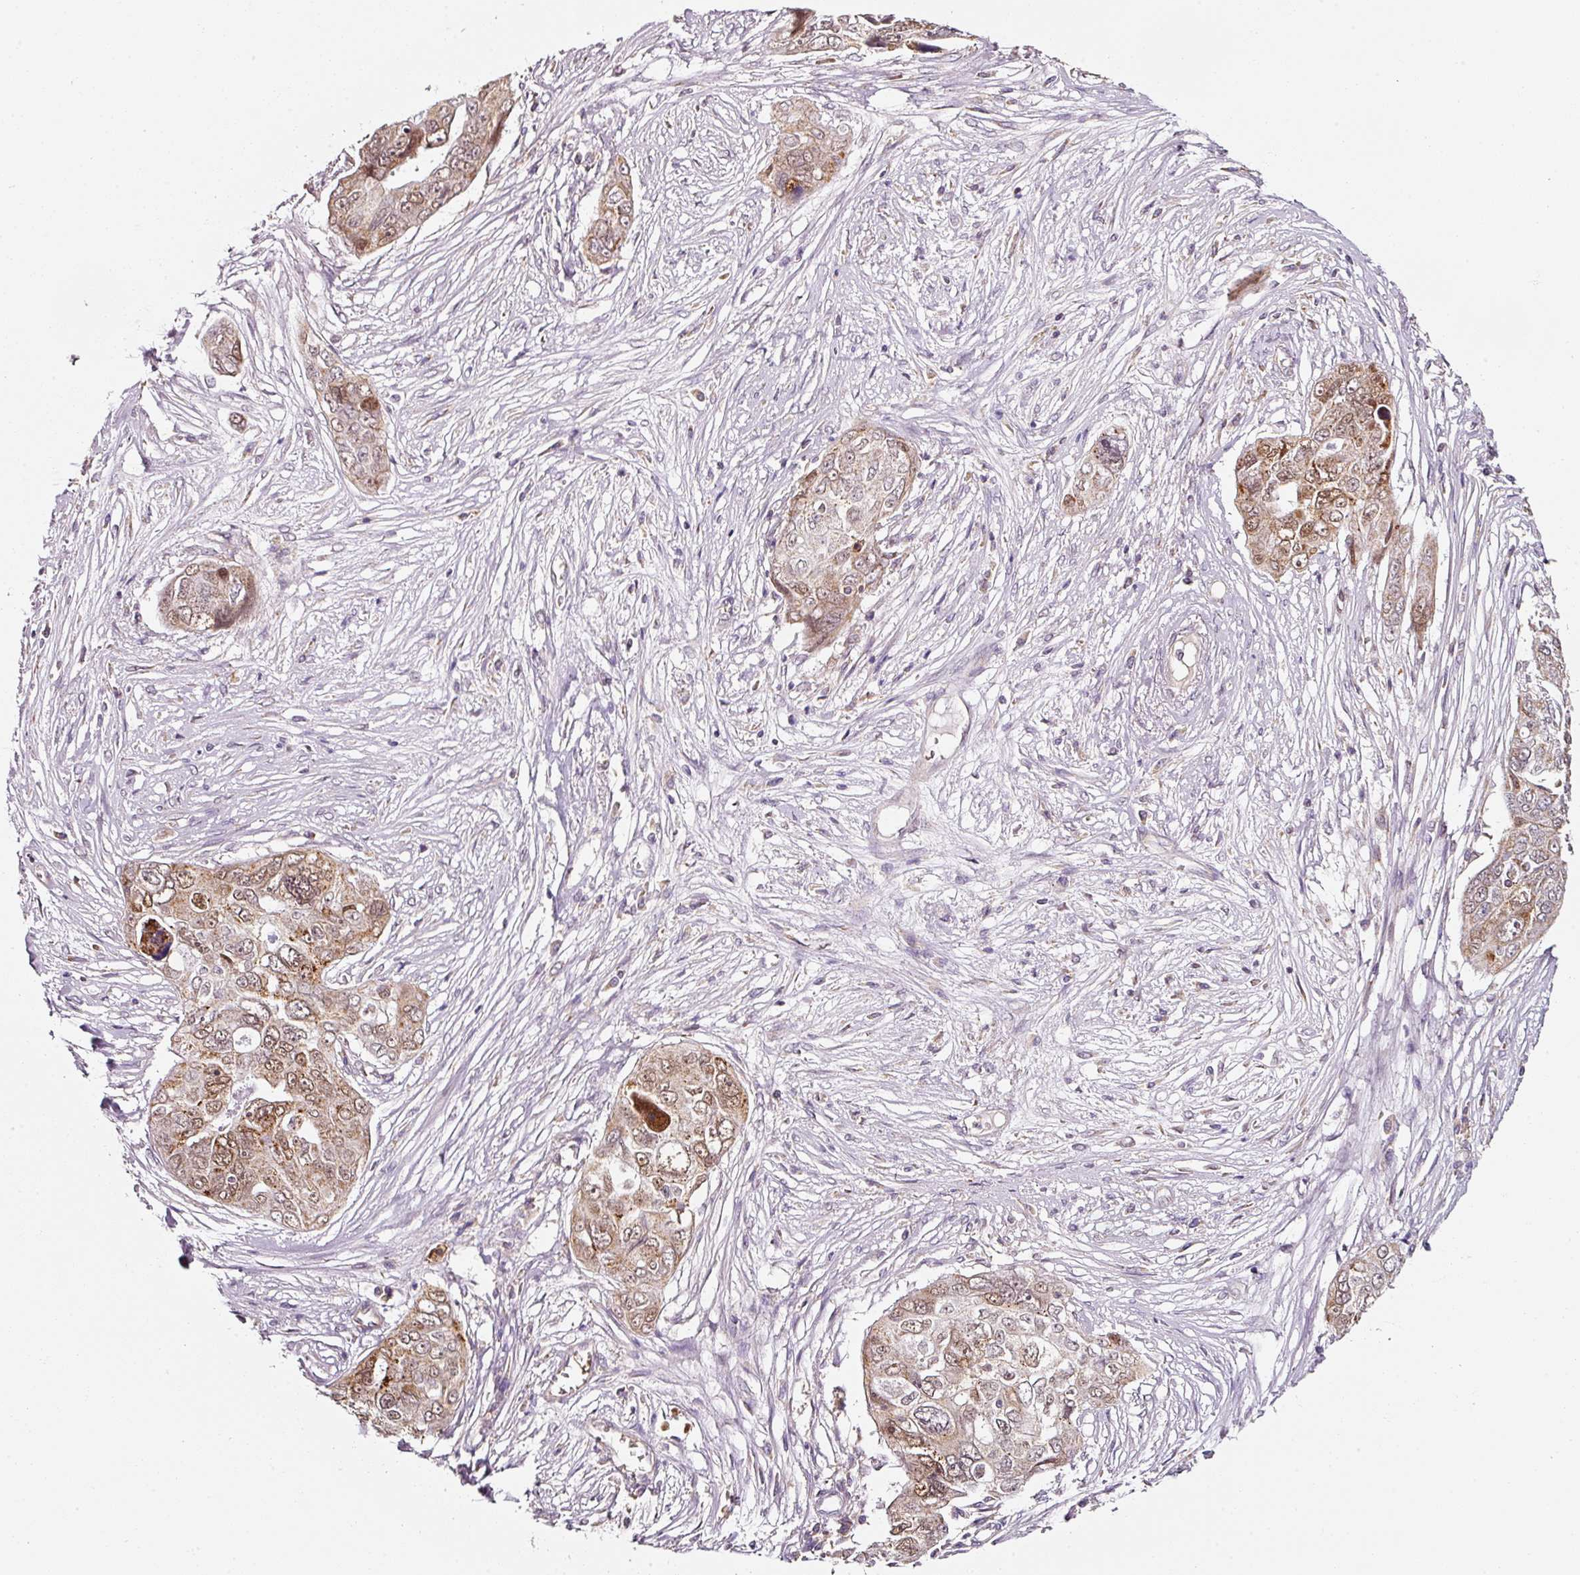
{"staining": {"intensity": "moderate", "quantity": ">75%", "location": "cytoplasmic/membranous,nuclear"}, "tissue": "ovarian cancer", "cell_type": "Tumor cells", "image_type": "cancer", "snomed": [{"axis": "morphology", "description": "Carcinoma, endometroid"}, {"axis": "topography", "description": "Ovary"}], "caption": "Ovarian cancer stained for a protein reveals moderate cytoplasmic/membranous and nuclear positivity in tumor cells.", "gene": "ZNF460", "patient": {"sex": "female", "age": 70}}